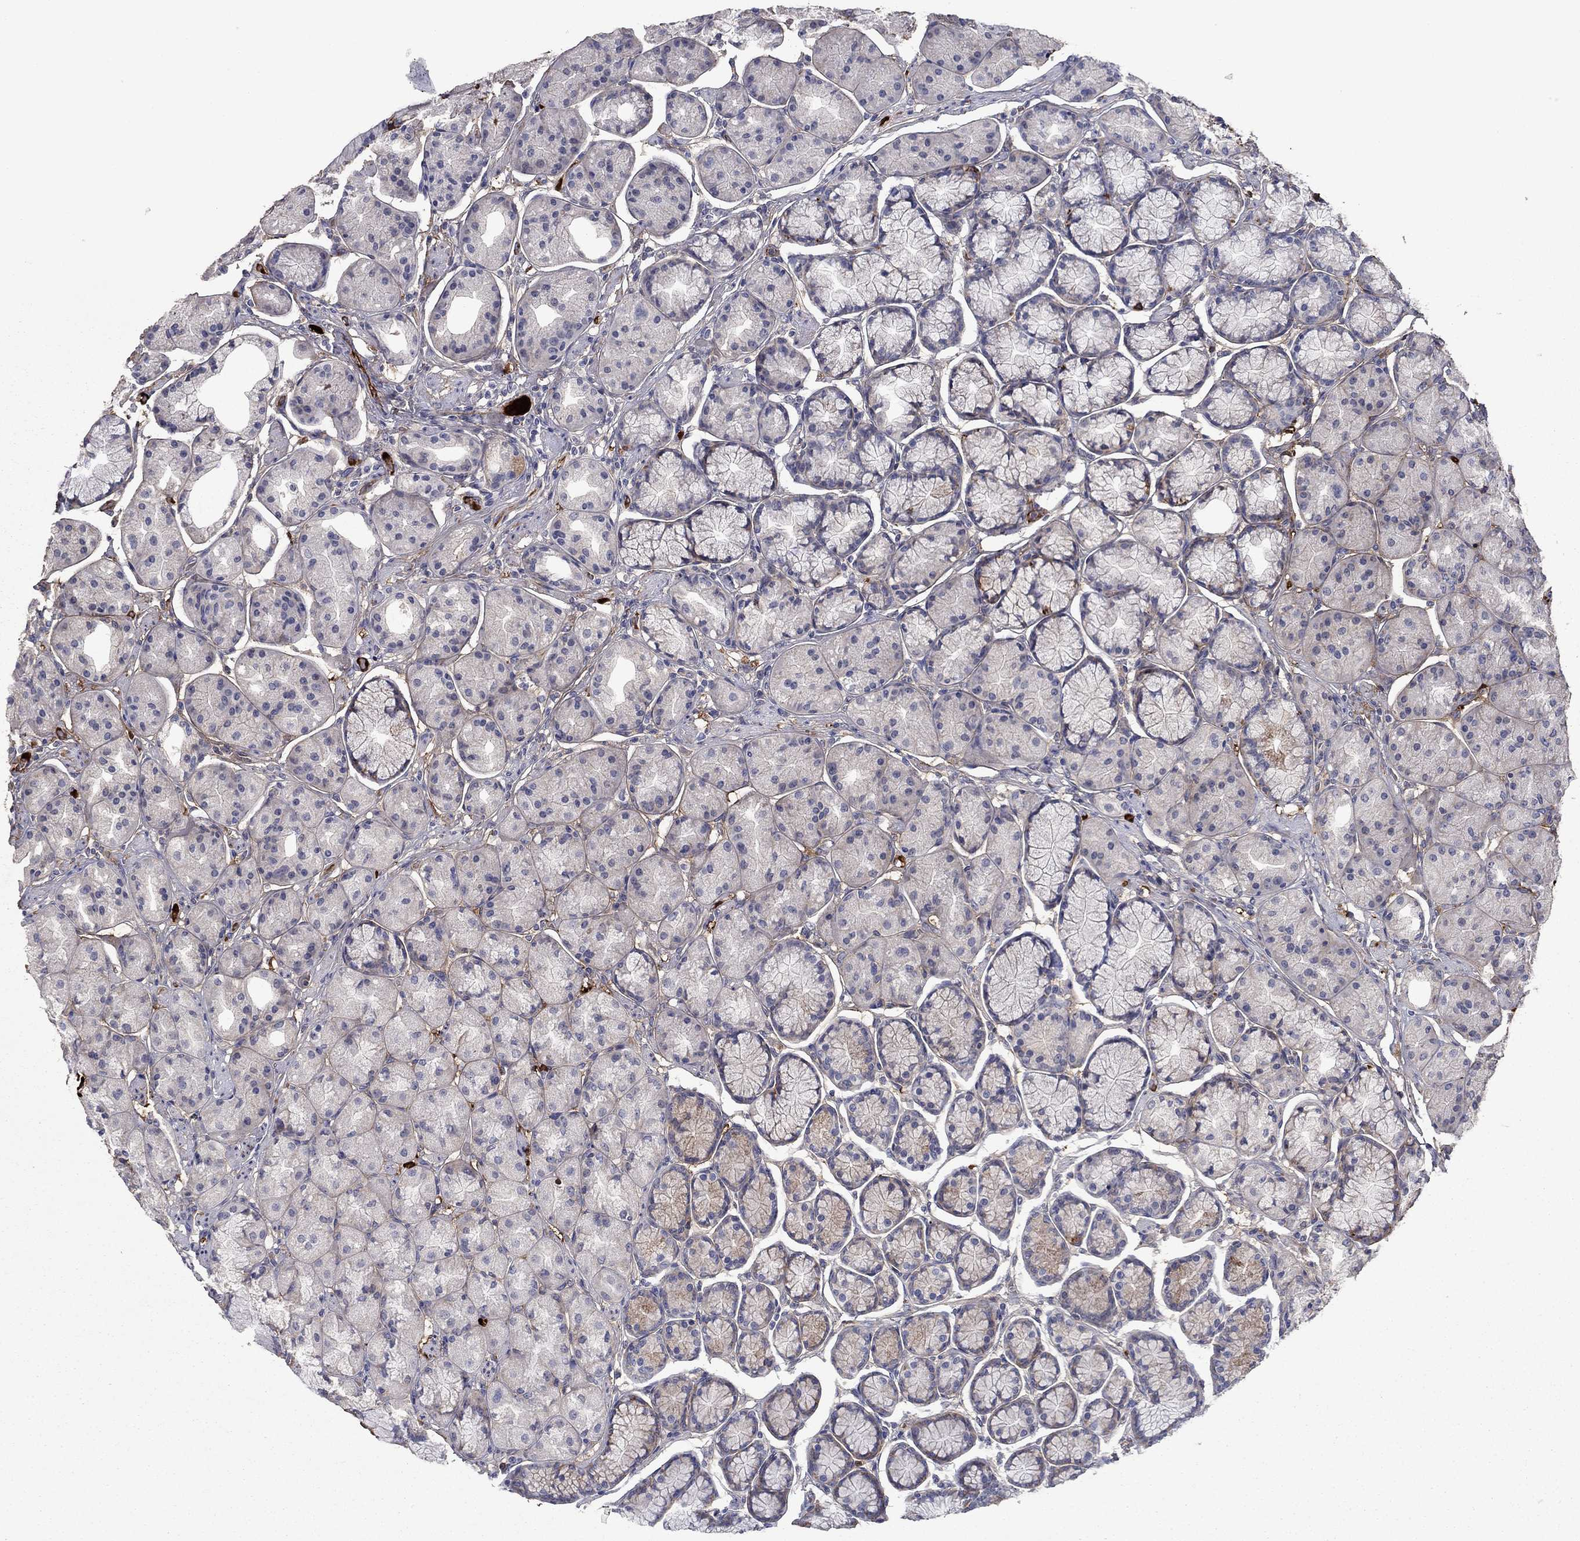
{"staining": {"intensity": "strong", "quantity": "<25%", "location": "cytoplasmic/membranous"}, "tissue": "stomach", "cell_type": "Glandular cells", "image_type": "normal", "snomed": [{"axis": "morphology", "description": "Normal tissue, NOS"}, {"axis": "morphology", "description": "Adenocarcinoma, NOS"}, {"axis": "morphology", "description": "Adenocarcinoma, High grade"}, {"axis": "topography", "description": "Stomach, upper"}, {"axis": "topography", "description": "Stomach"}], "caption": "The image exhibits immunohistochemical staining of unremarkable stomach. There is strong cytoplasmic/membranous staining is appreciated in about <25% of glandular cells.", "gene": "HPX", "patient": {"sex": "female", "age": 65}}